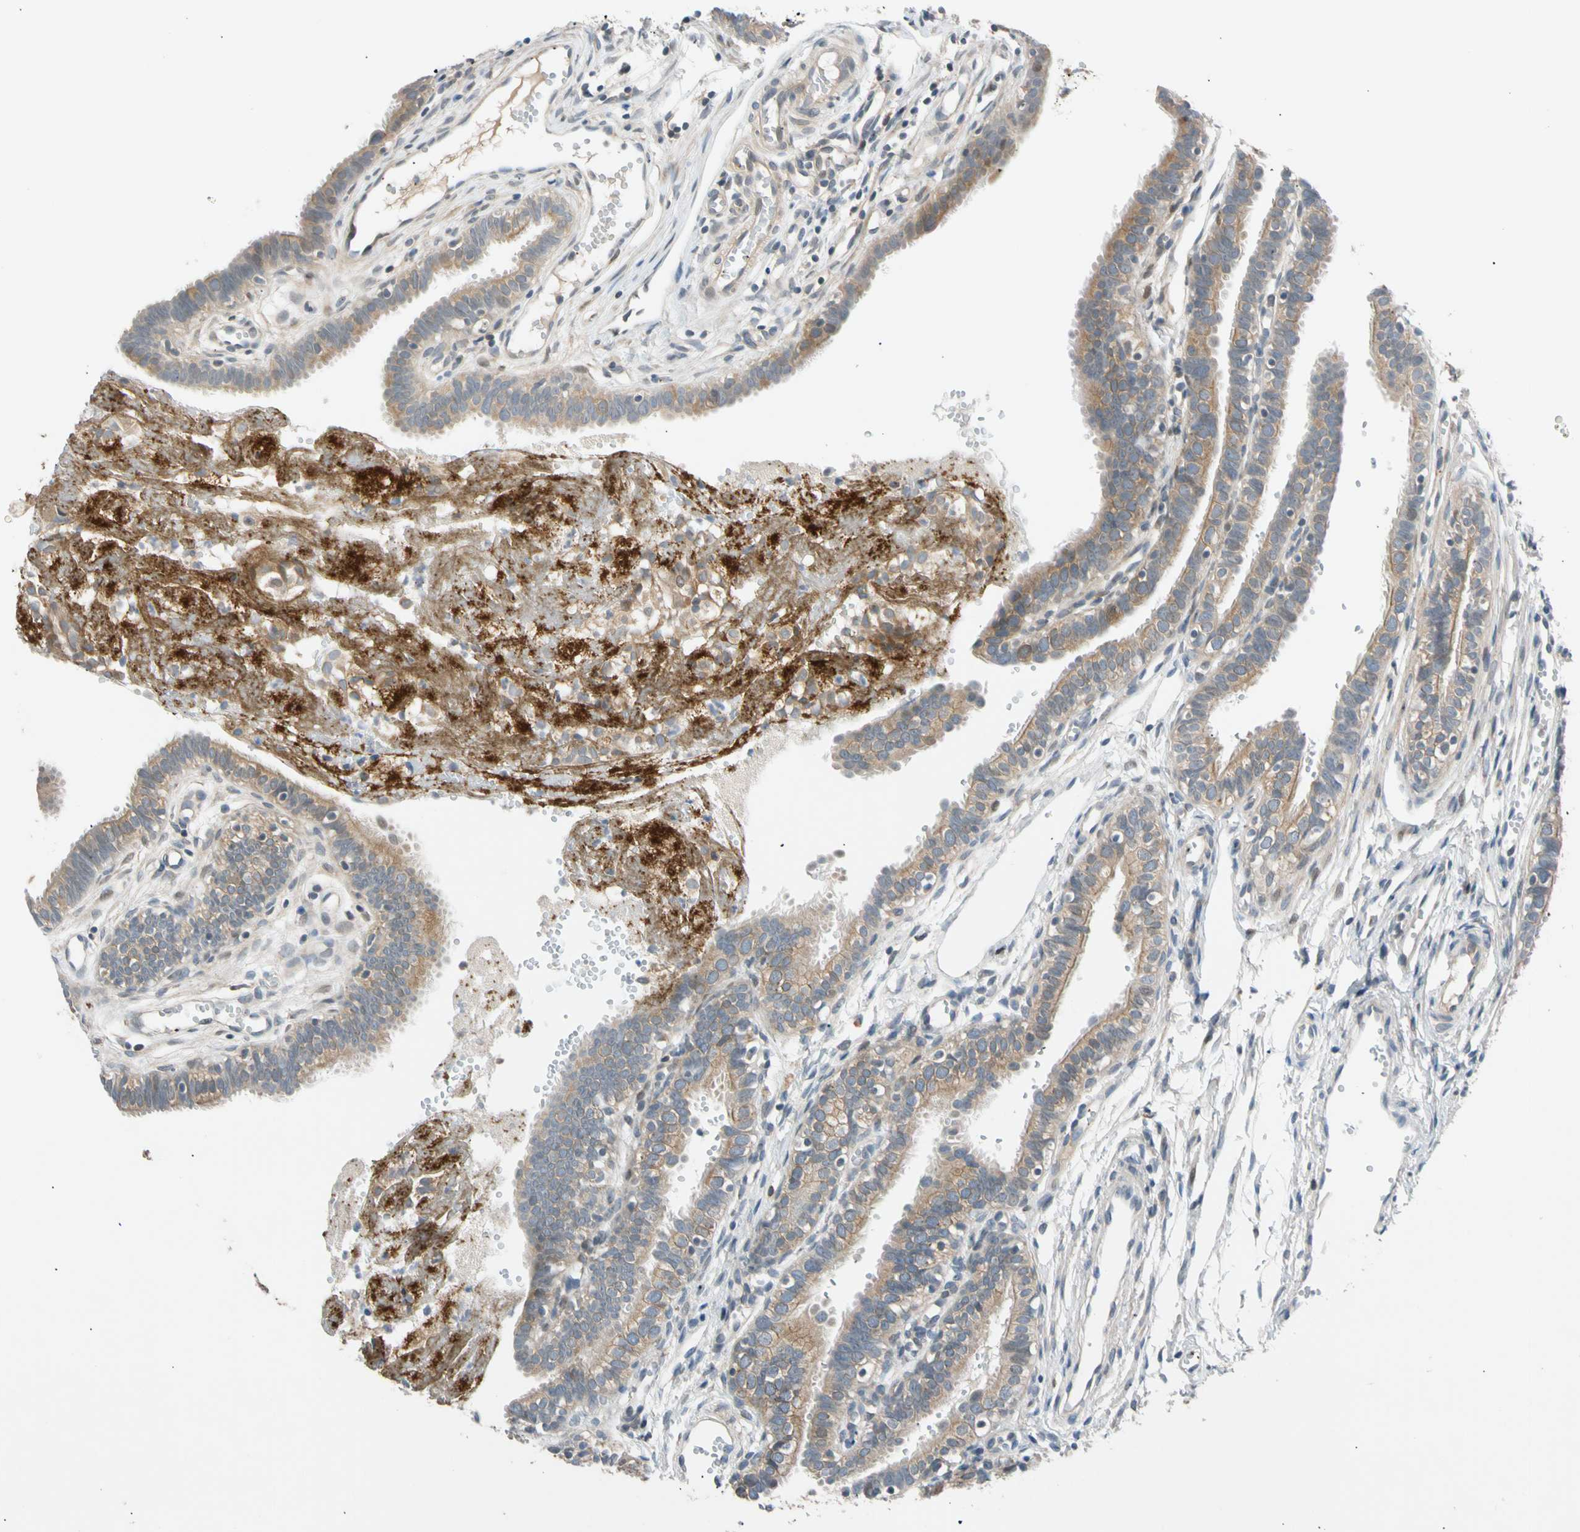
{"staining": {"intensity": "moderate", "quantity": ">75%", "location": "cytoplasmic/membranous"}, "tissue": "fallopian tube", "cell_type": "Glandular cells", "image_type": "normal", "snomed": [{"axis": "morphology", "description": "Normal tissue, NOS"}, {"axis": "topography", "description": "Fallopian tube"}, {"axis": "topography", "description": "Placenta"}], "caption": "Fallopian tube stained for a protein exhibits moderate cytoplasmic/membranous positivity in glandular cells. Nuclei are stained in blue.", "gene": "CNST", "patient": {"sex": "female", "age": 34}}